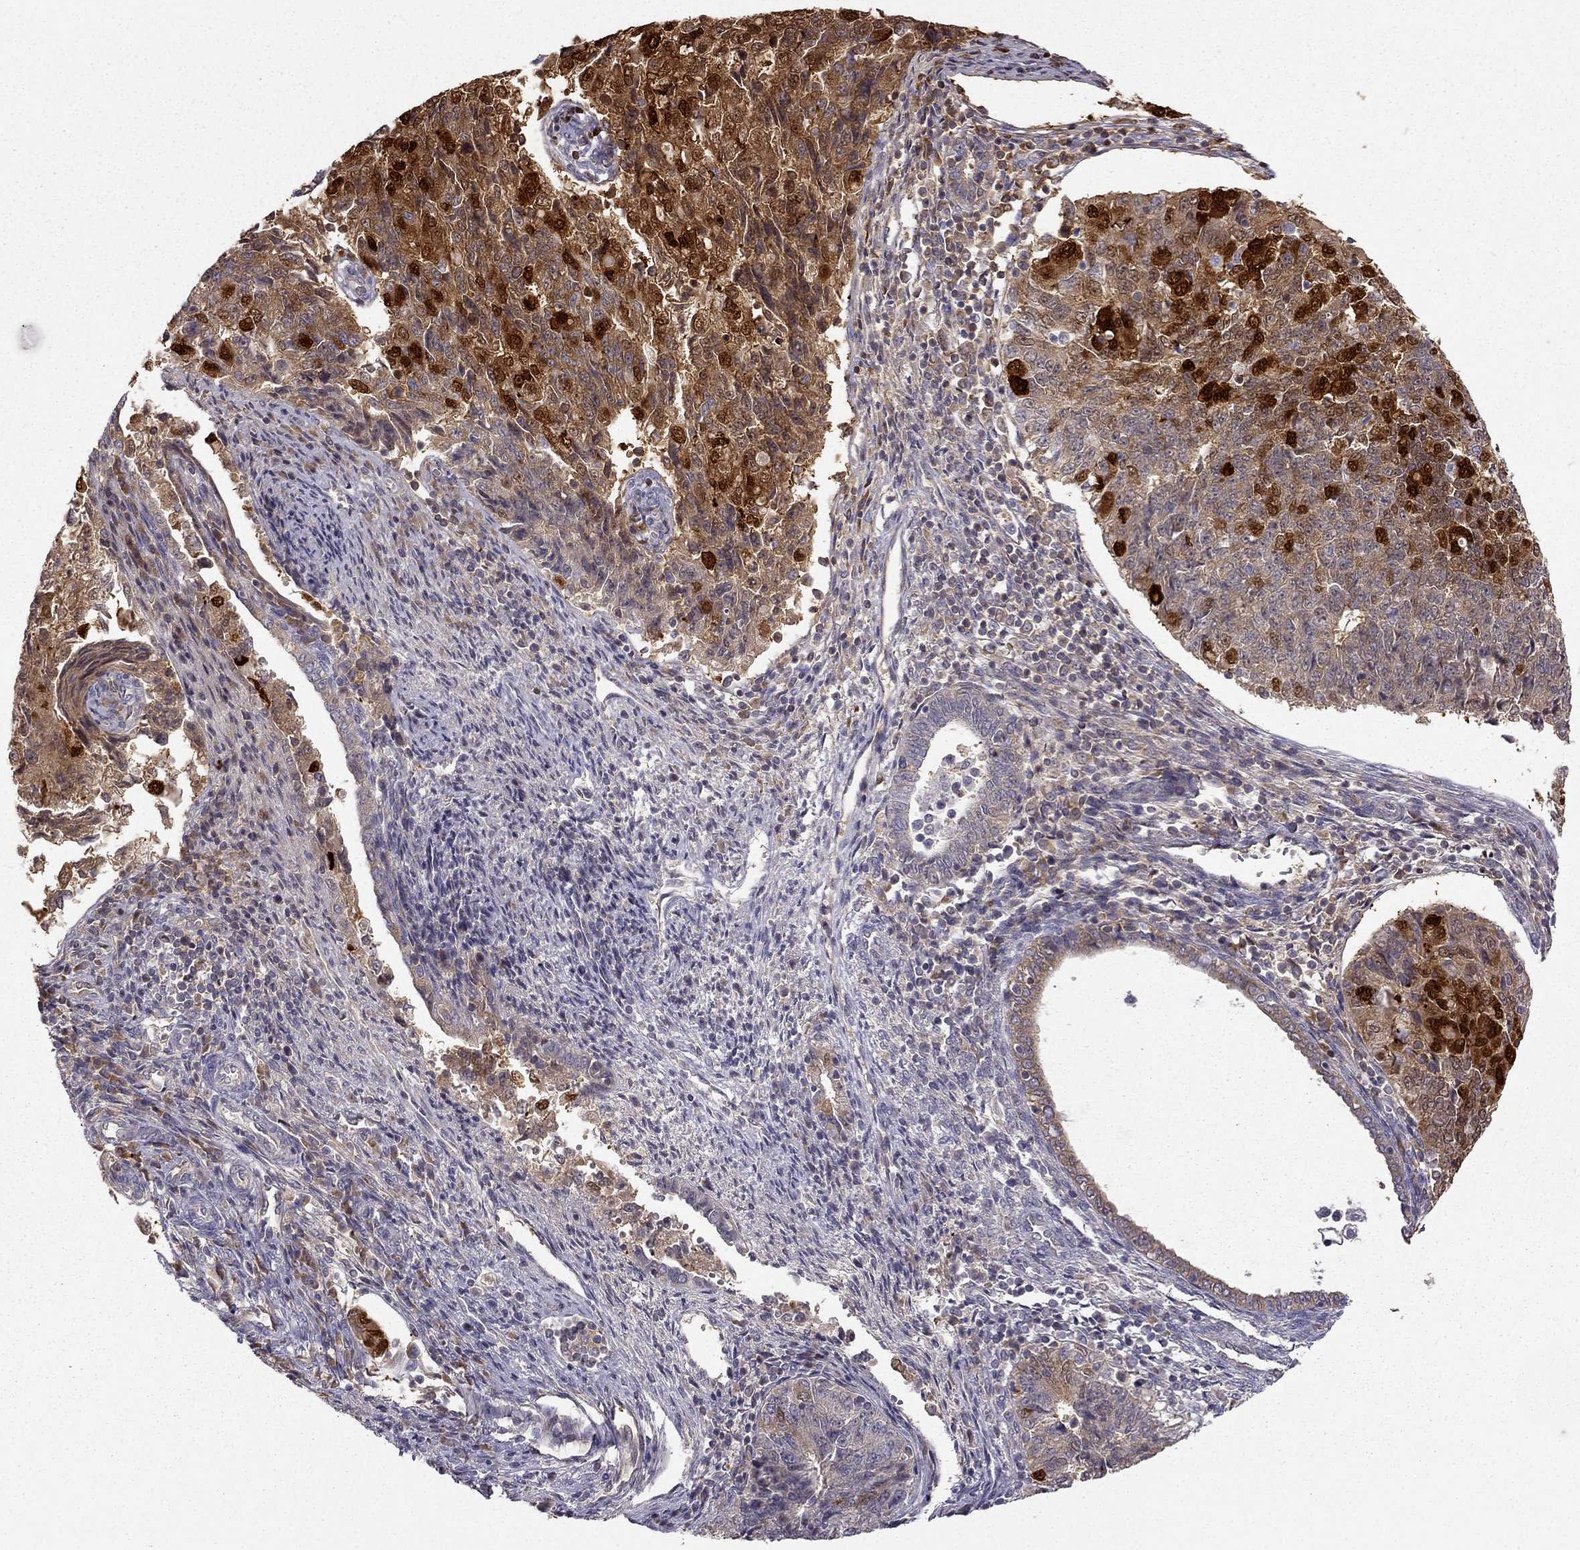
{"staining": {"intensity": "moderate", "quantity": ">75%", "location": "cytoplasmic/membranous"}, "tissue": "endometrial cancer", "cell_type": "Tumor cells", "image_type": "cancer", "snomed": [{"axis": "morphology", "description": "Adenocarcinoma, NOS"}, {"axis": "topography", "description": "Endometrium"}], "caption": "The micrograph reveals staining of endometrial cancer (adenocarcinoma), revealing moderate cytoplasmic/membranous protein staining (brown color) within tumor cells. The protein of interest is shown in brown color, while the nuclei are stained blue.", "gene": "NQO1", "patient": {"sex": "female", "age": 43}}